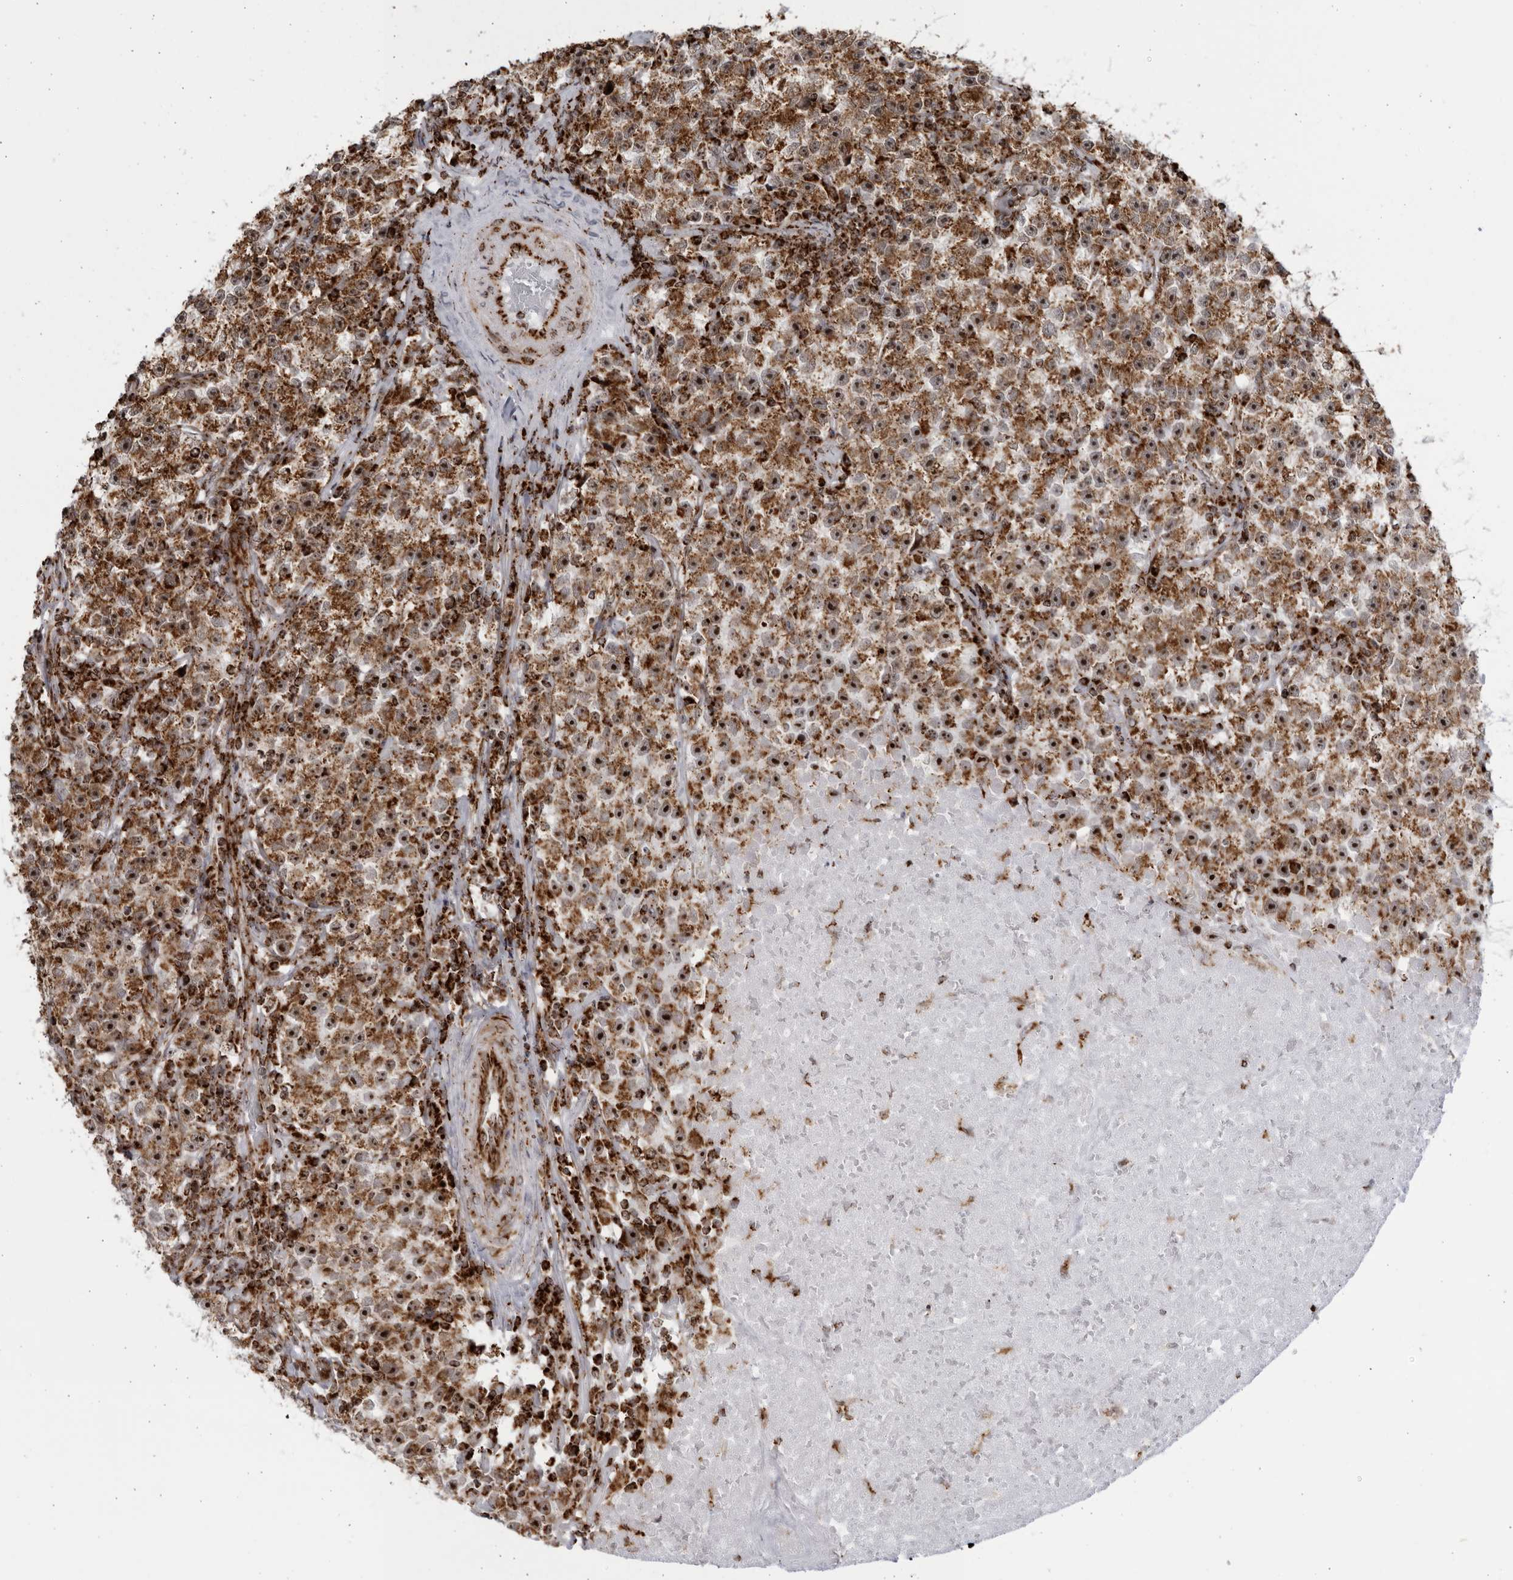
{"staining": {"intensity": "strong", "quantity": ">75%", "location": "cytoplasmic/membranous,nuclear"}, "tissue": "testis cancer", "cell_type": "Tumor cells", "image_type": "cancer", "snomed": [{"axis": "morphology", "description": "Seminoma, NOS"}, {"axis": "topography", "description": "Testis"}], "caption": "The micrograph displays immunohistochemical staining of testis seminoma. There is strong cytoplasmic/membranous and nuclear expression is identified in approximately >75% of tumor cells.", "gene": "RBM34", "patient": {"sex": "male", "age": 22}}